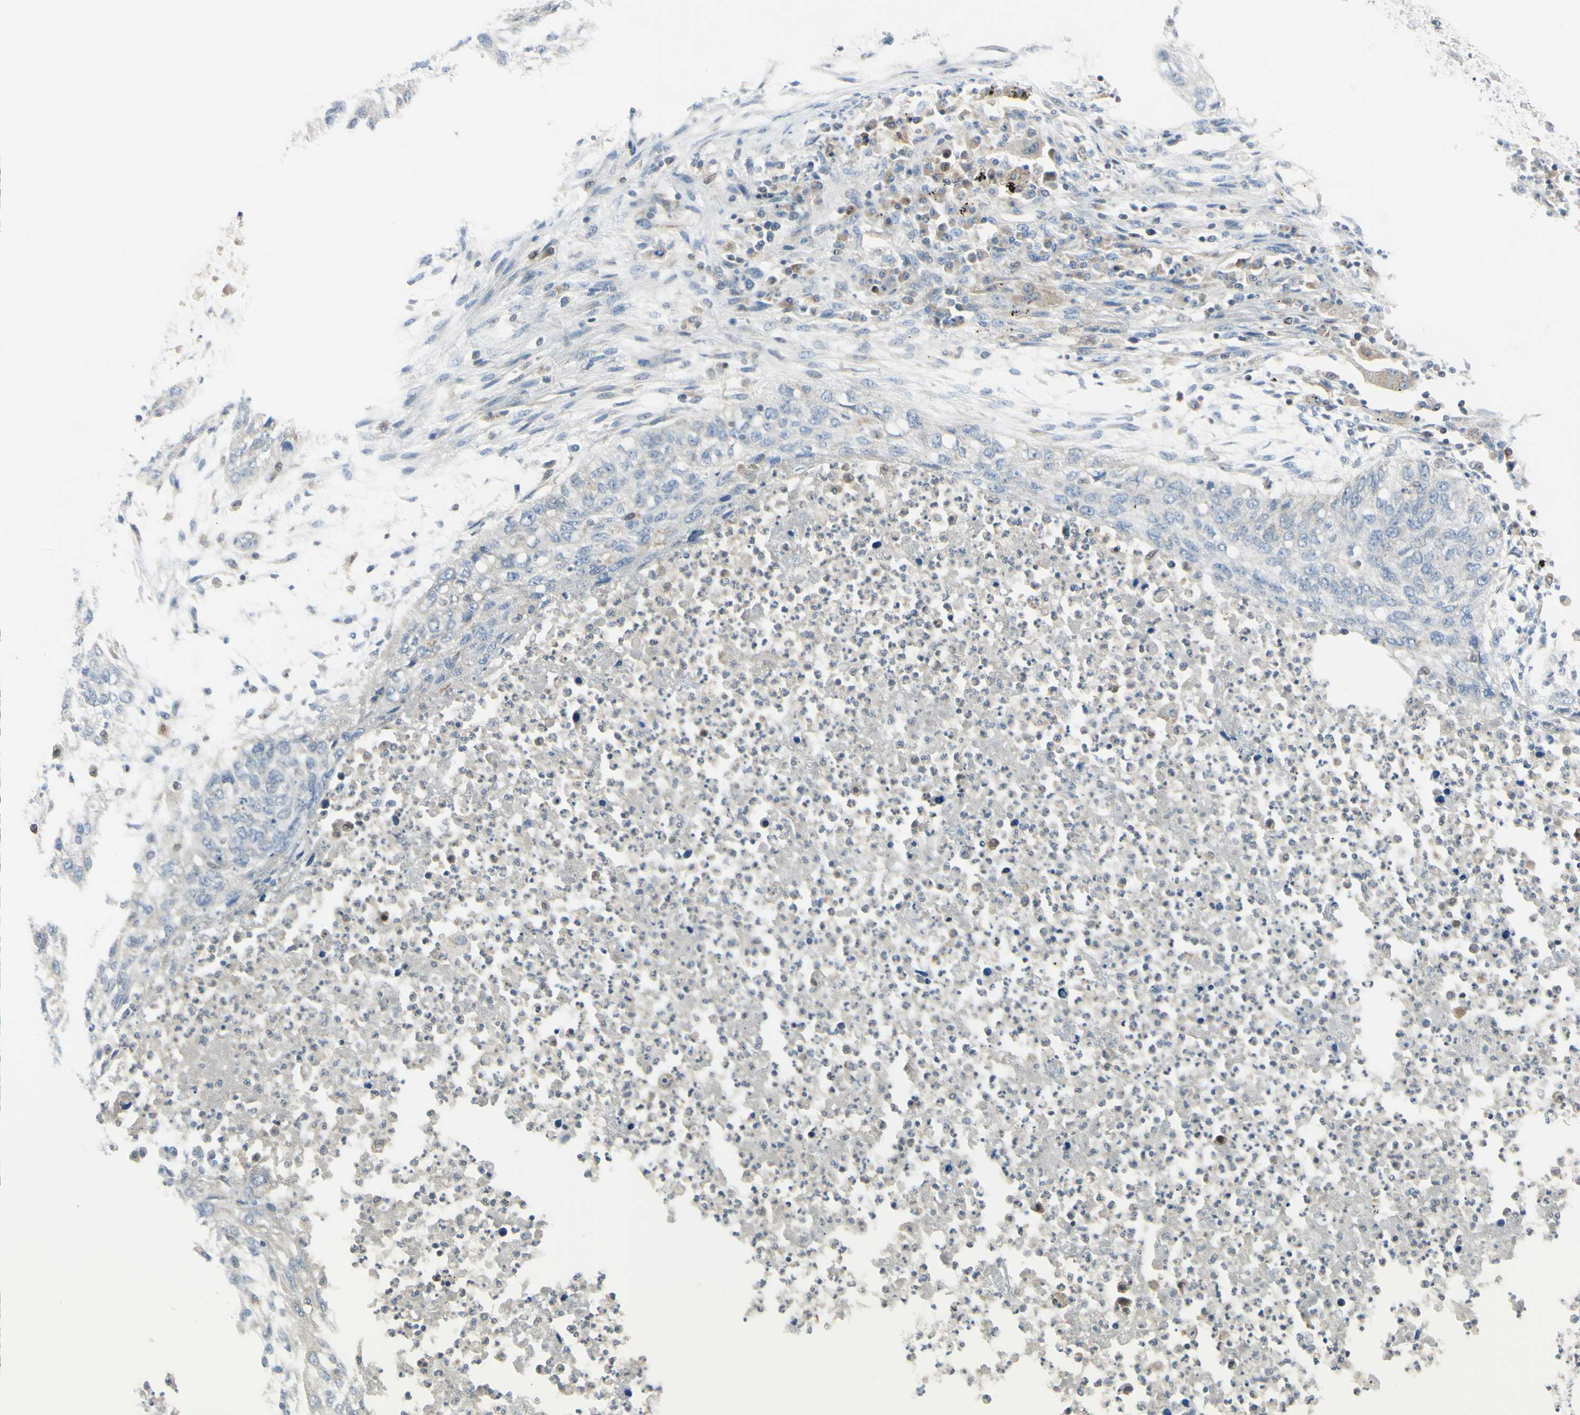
{"staining": {"intensity": "weak", "quantity": ">75%", "location": "cytoplasmic/membranous"}, "tissue": "lung cancer", "cell_type": "Tumor cells", "image_type": "cancer", "snomed": [{"axis": "morphology", "description": "Squamous cell carcinoma, NOS"}, {"axis": "topography", "description": "Lung"}], "caption": "Human lung squamous cell carcinoma stained with a brown dye exhibits weak cytoplasmic/membranous positive positivity in about >75% of tumor cells.", "gene": "CYRIB", "patient": {"sex": "female", "age": 63}}